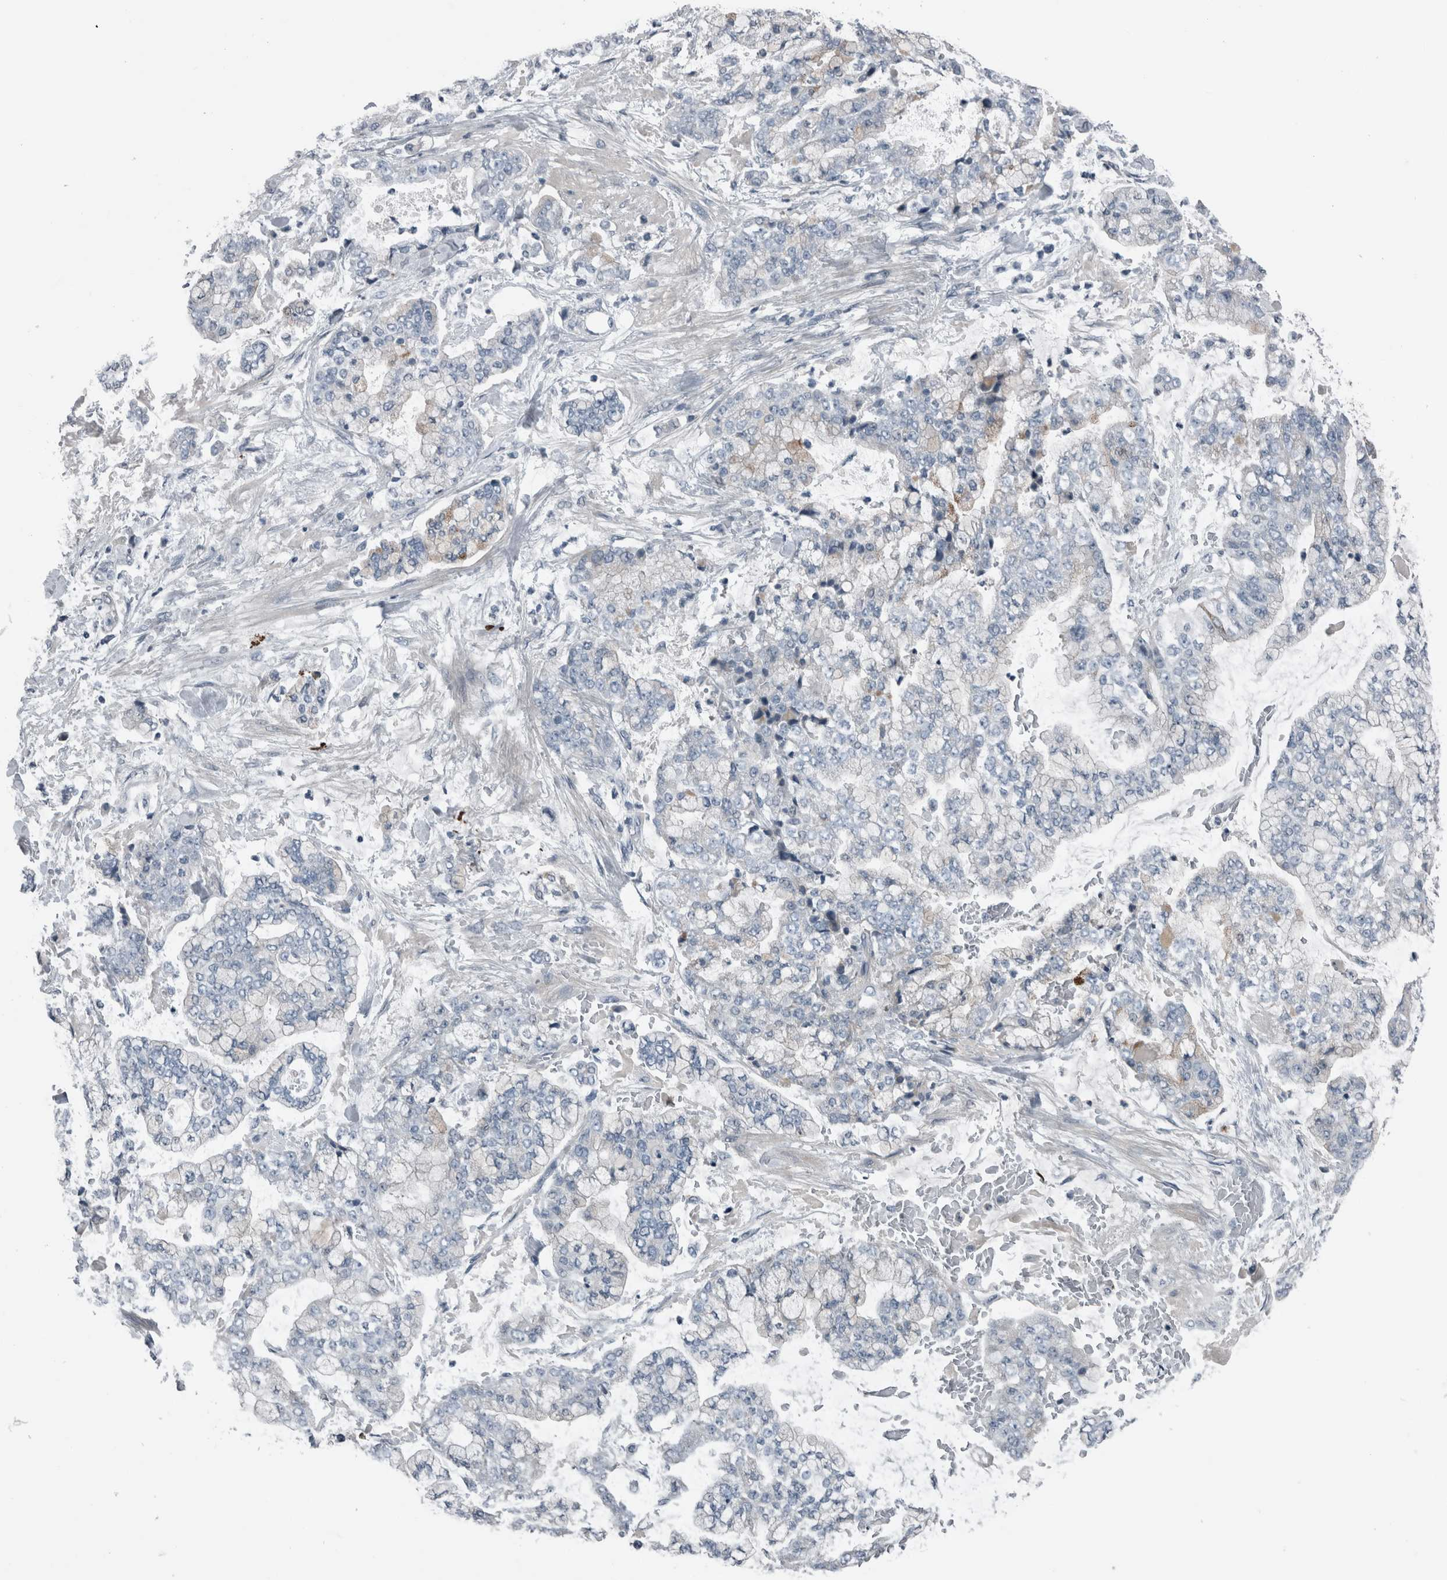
{"staining": {"intensity": "negative", "quantity": "none", "location": "none"}, "tissue": "stomach cancer", "cell_type": "Tumor cells", "image_type": "cancer", "snomed": [{"axis": "morphology", "description": "Normal tissue, NOS"}, {"axis": "morphology", "description": "Adenocarcinoma, NOS"}, {"axis": "topography", "description": "Stomach, upper"}, {"axis": "topography", "description": "Stomach"}], "caption": "Tumor cells show no significant positivity in stomach cancer (adenocarcinoma).", "gene": "KRT20", "patient": {"sex": "male", "age": 76}}